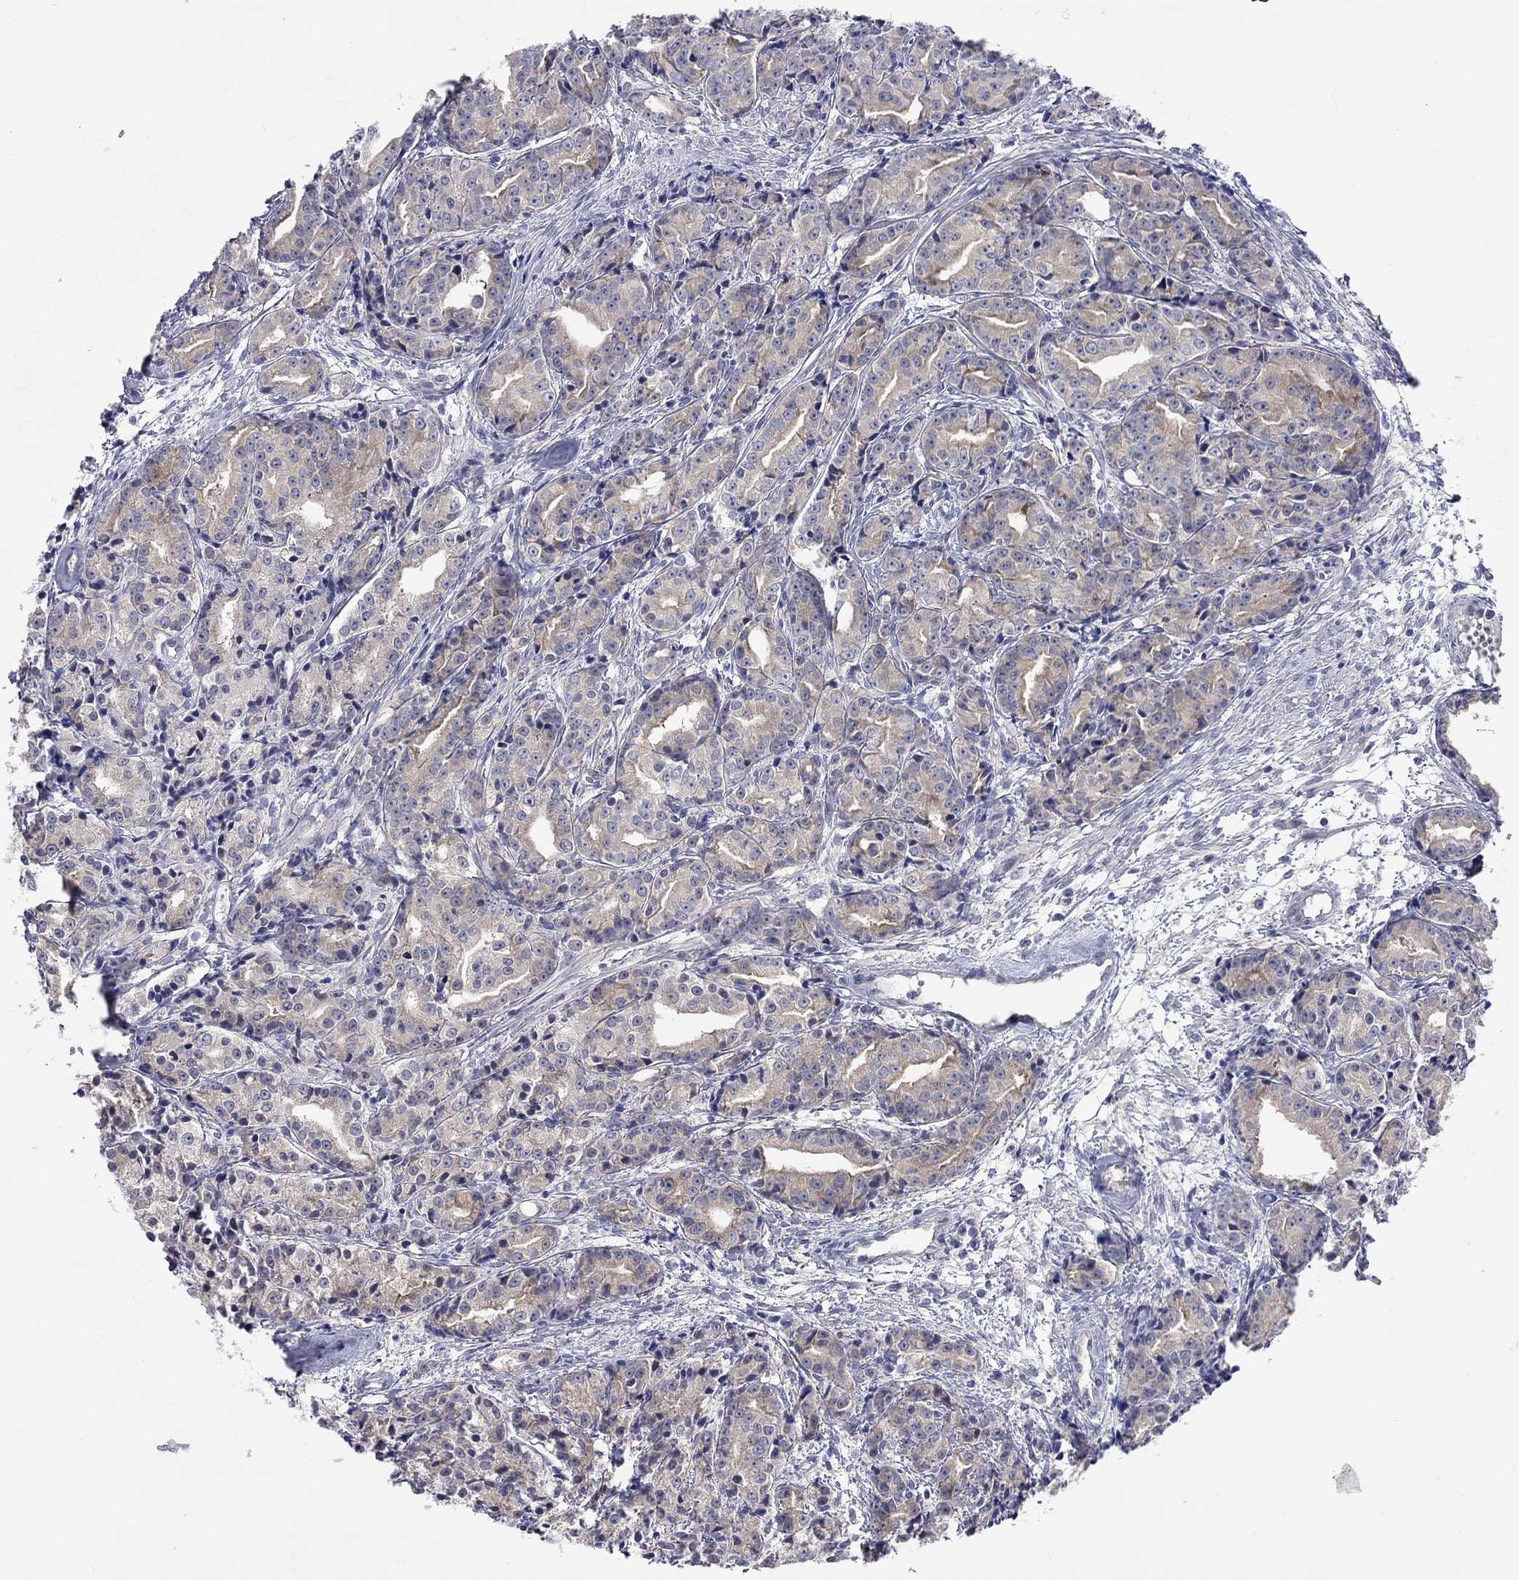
{"staining": {"intensity": "weak", "quantity": "25%-75%", "location": "cytoplasmic/membranous"}, "tissue": "prostate cancer", "cell_type": "Tumor cells", "image_type": "cancer", "snomed": [{"axis": "morphology", "description": "Adenocarcinoma, Medium grade"}, {"axis": "topography", "description": "Prostate"}], "caption": "Weak cytoplasmic/membranous positivity for a protein is appreciated in approximately 25%-75% of tumor cells of prostate cancer (medium-grade adenocarcinoma) using immunohistochemistry (IHC).", "gene": "CERS1", "patient": {"sex": "male", "age": 74}}